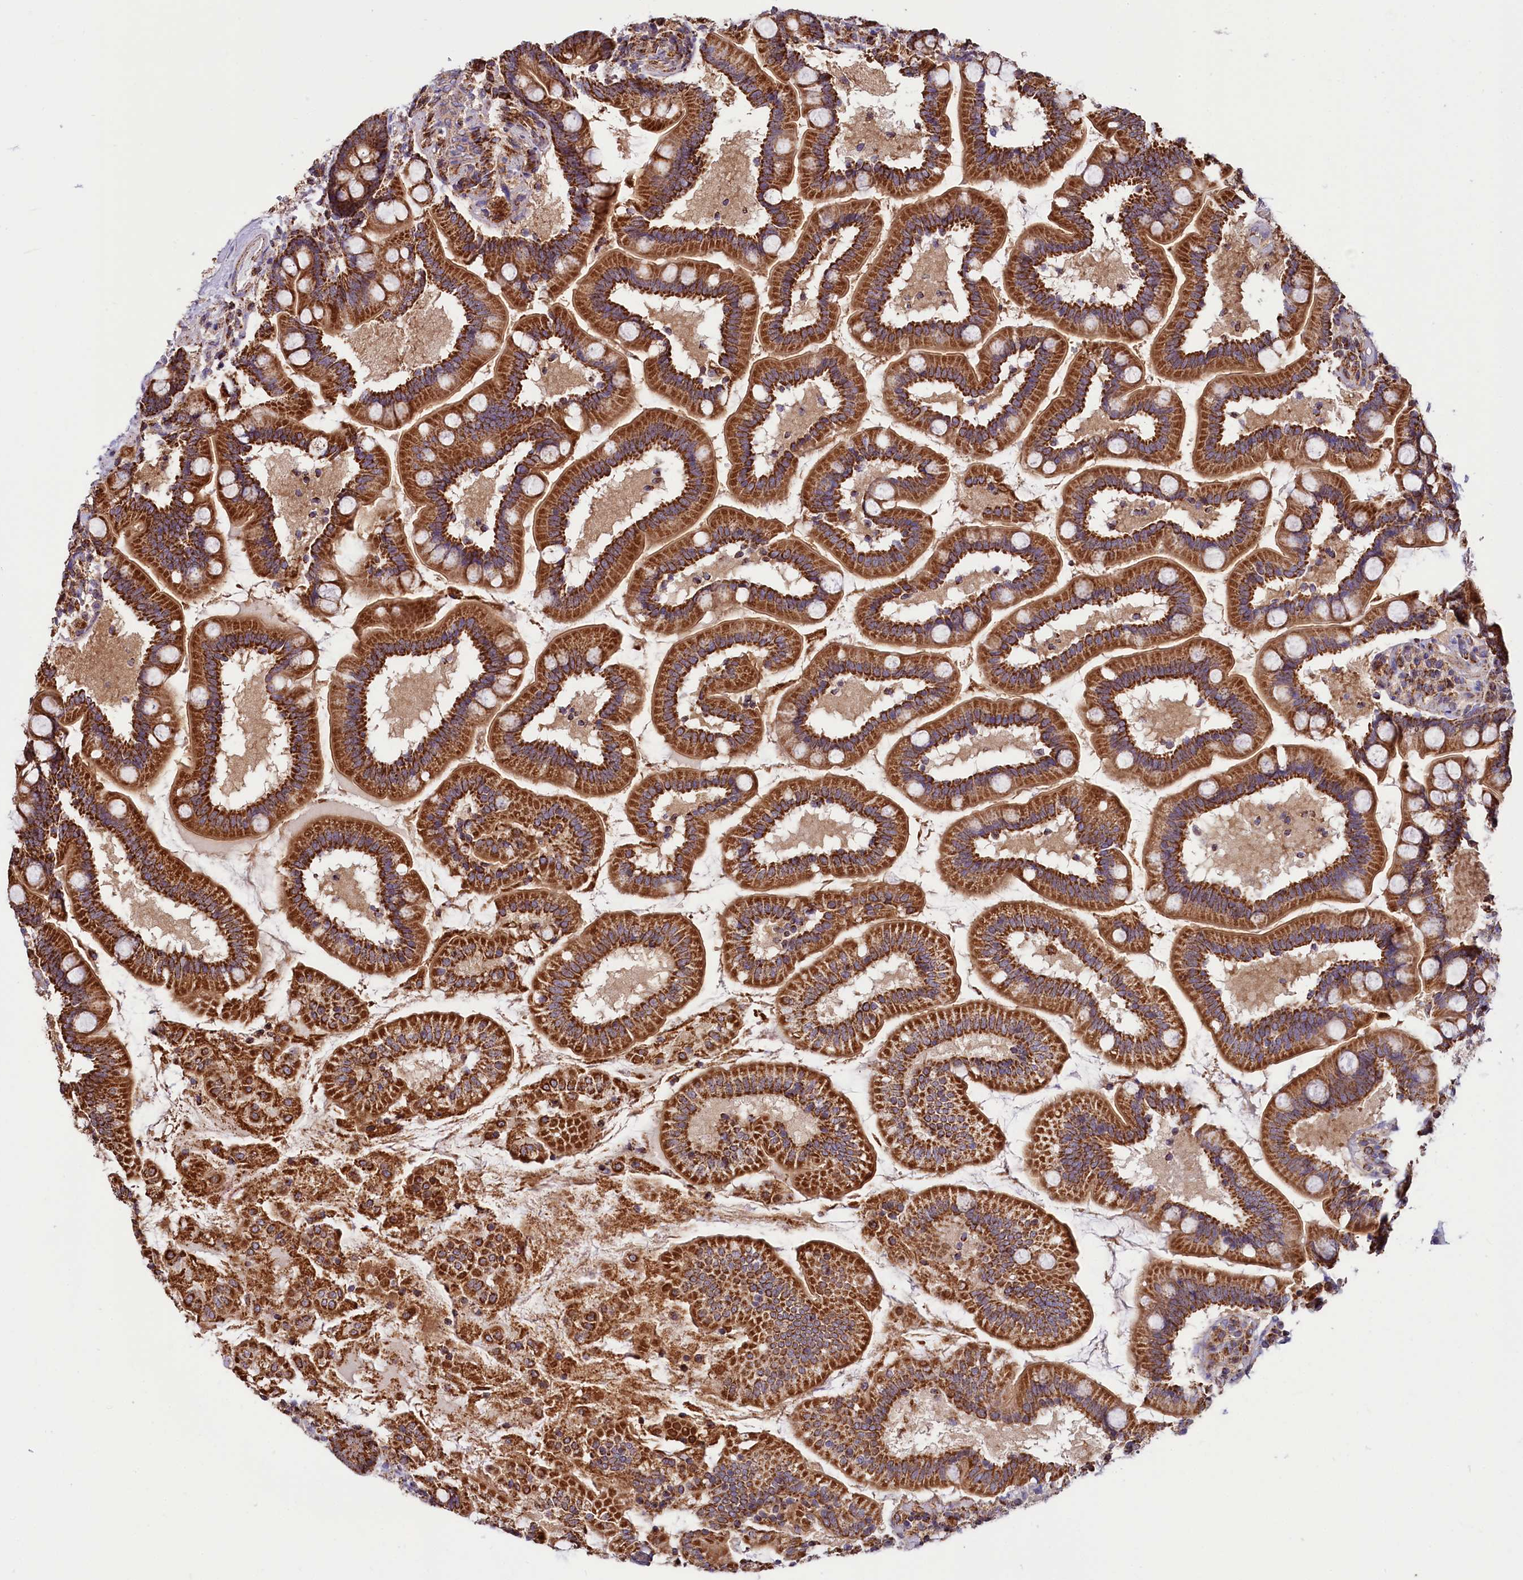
{"staining": {"intensity": "strong", "quantity": ">75%", "location": "cytoplasmic/membranous"}, "tissue": "small intestine", "cell_type": "Glandular cells", "image_type": "normal", "snomed": [{"axis": "morphology", "description": "Normal tissue, NOS"}, {"axis": "topography", "description": "Small intestine"}], "caption": "High-power microscopy captured an immunohistochemistry (IHC) micrograph of normal small intestine, revealing strong cytoplasmic/membranous positivity in about >75% of glandular cells.", "gene": "NUDT15", "patient": {"sex": "female", "age": 64}}